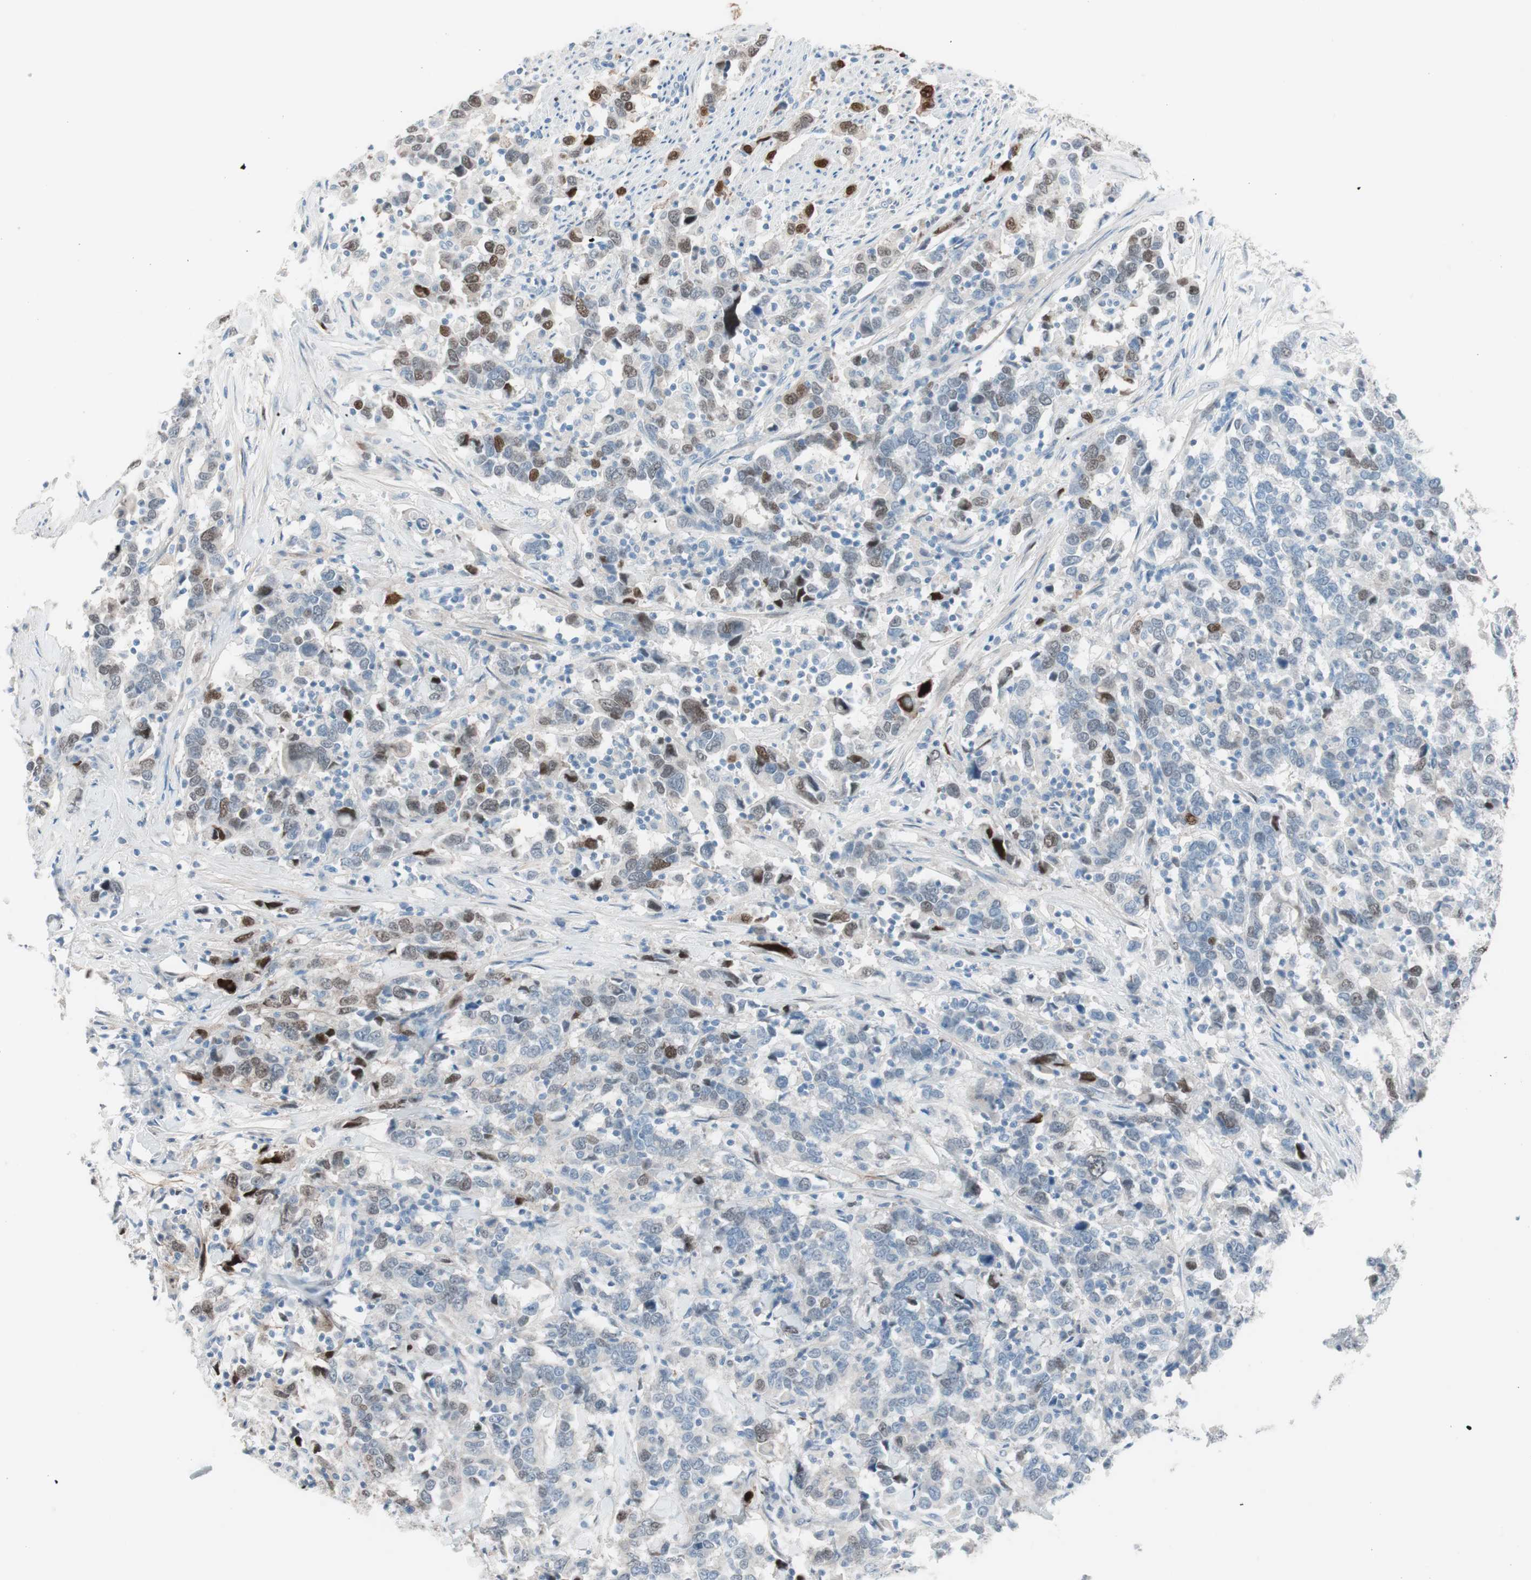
{"staining": {"intensity": "weak", "quantity": "25%-75%", "location": "nuclear"}, "tissue": "urothelial cancer", "cell_type": "Tumor cells", "image_type": "cancer", "snomed": [{"axis": "morphology", "description": "Urothelial carcinoma, High grade"}, {"axis": "topography", "description": "Urinary bladder"}], "caption": "Urothelial cancer stained with a protein marker demonstrates weak staining in tumor cells.", "gene": "FOSL1", "patient": {"sex": "male", "age": 61}}